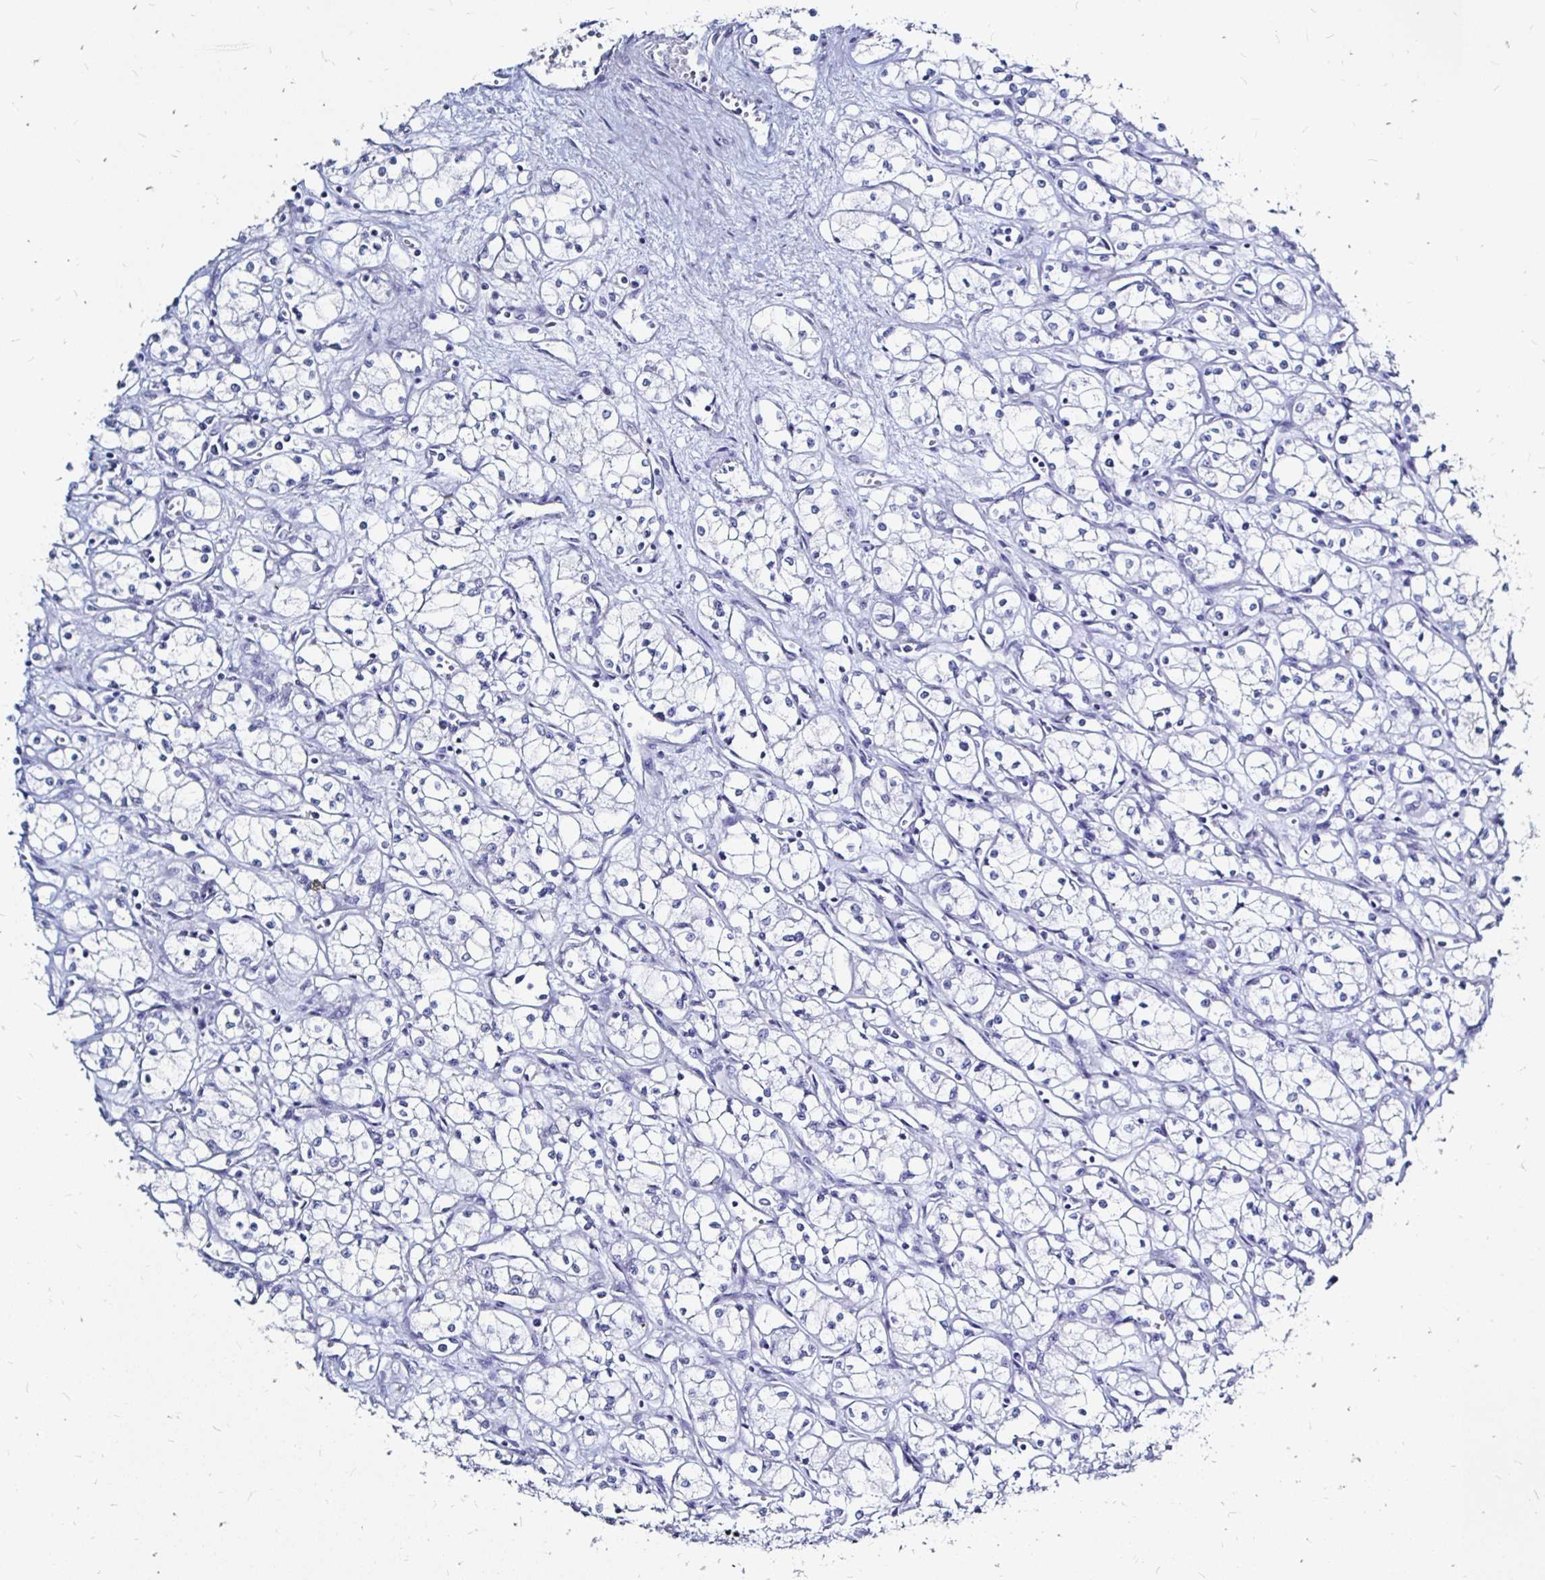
{"staining": {"intensity": "negative", "quantity": "none", "location": "none"}, "tissue": "renal cancer", "cell_type": "Tumor cells", "image_type": "cancer", "snomed": [{"axis": "morphology", "description": "Normal tissue, NOS"}, {"axis": "morphology", "description": "Adenocarcinoma, NOS"}, {"axis": "topography", "description": "Kidney"}], "caption": "Tumor cells are negative for brown protein staining in adenocarcinoma (renal).", "gene": "LUZP4", "patient": {"sex": "male", "age": 59}}